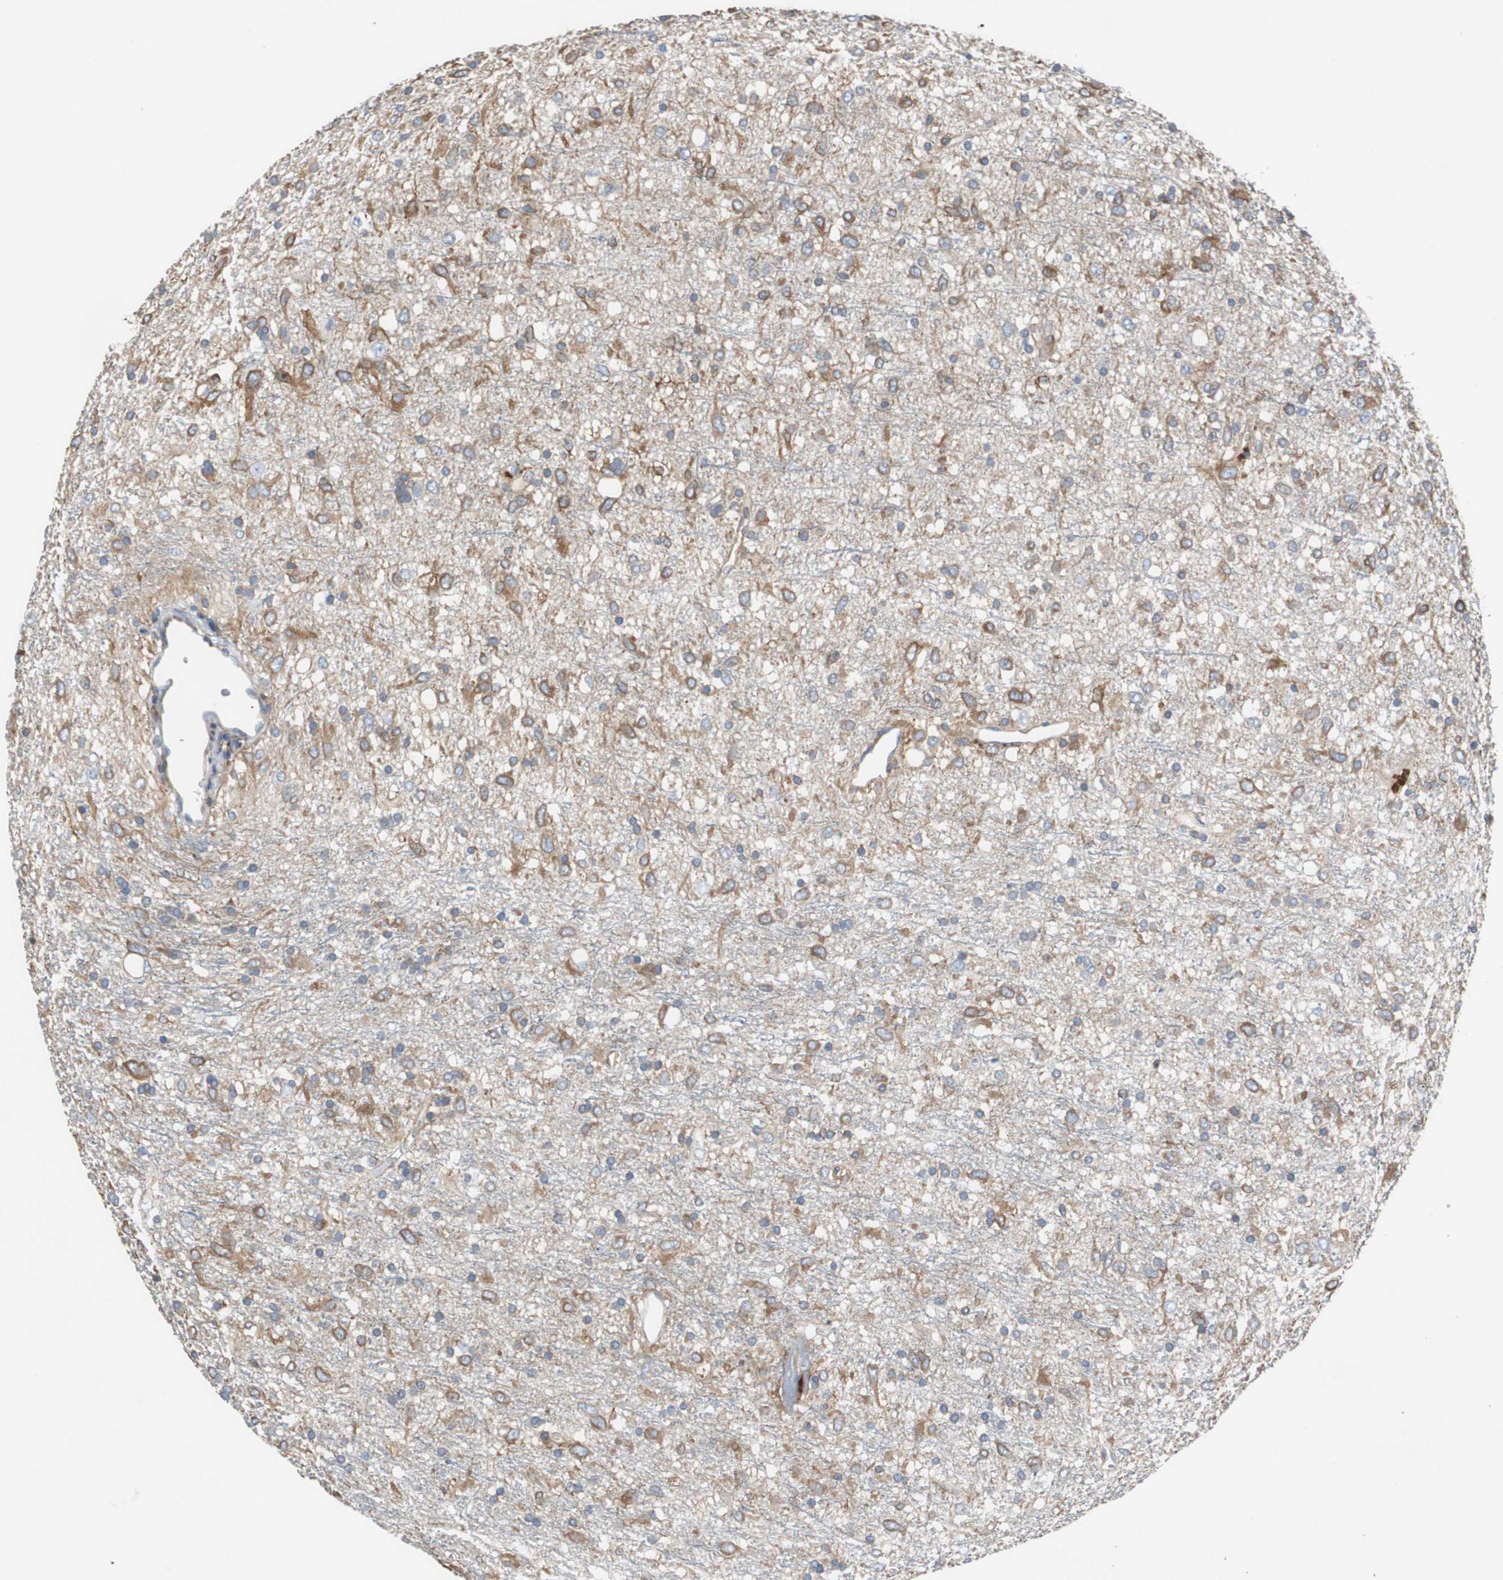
{"staining": {"intensity": "moderate", "quantity": "25%-75%", "location": "cytoplasmic/membranous"}, "tissue": "glioma", "cell_type": "Tumor cells", "image_type": "cancer", "snomed": [{"axis": "morphology", "description": "Glioma, malignant, Low grade"}, {"axis": "topography", "description": "Brain"}], "caption": "This image displays immunohistochemistry staining of glioma, with medium moderate cytoplasmic/membranous staining in about 25%-75% of tumor cells.", "gene": "GYS1", "patient": {"sex": "male", "age": 77}}